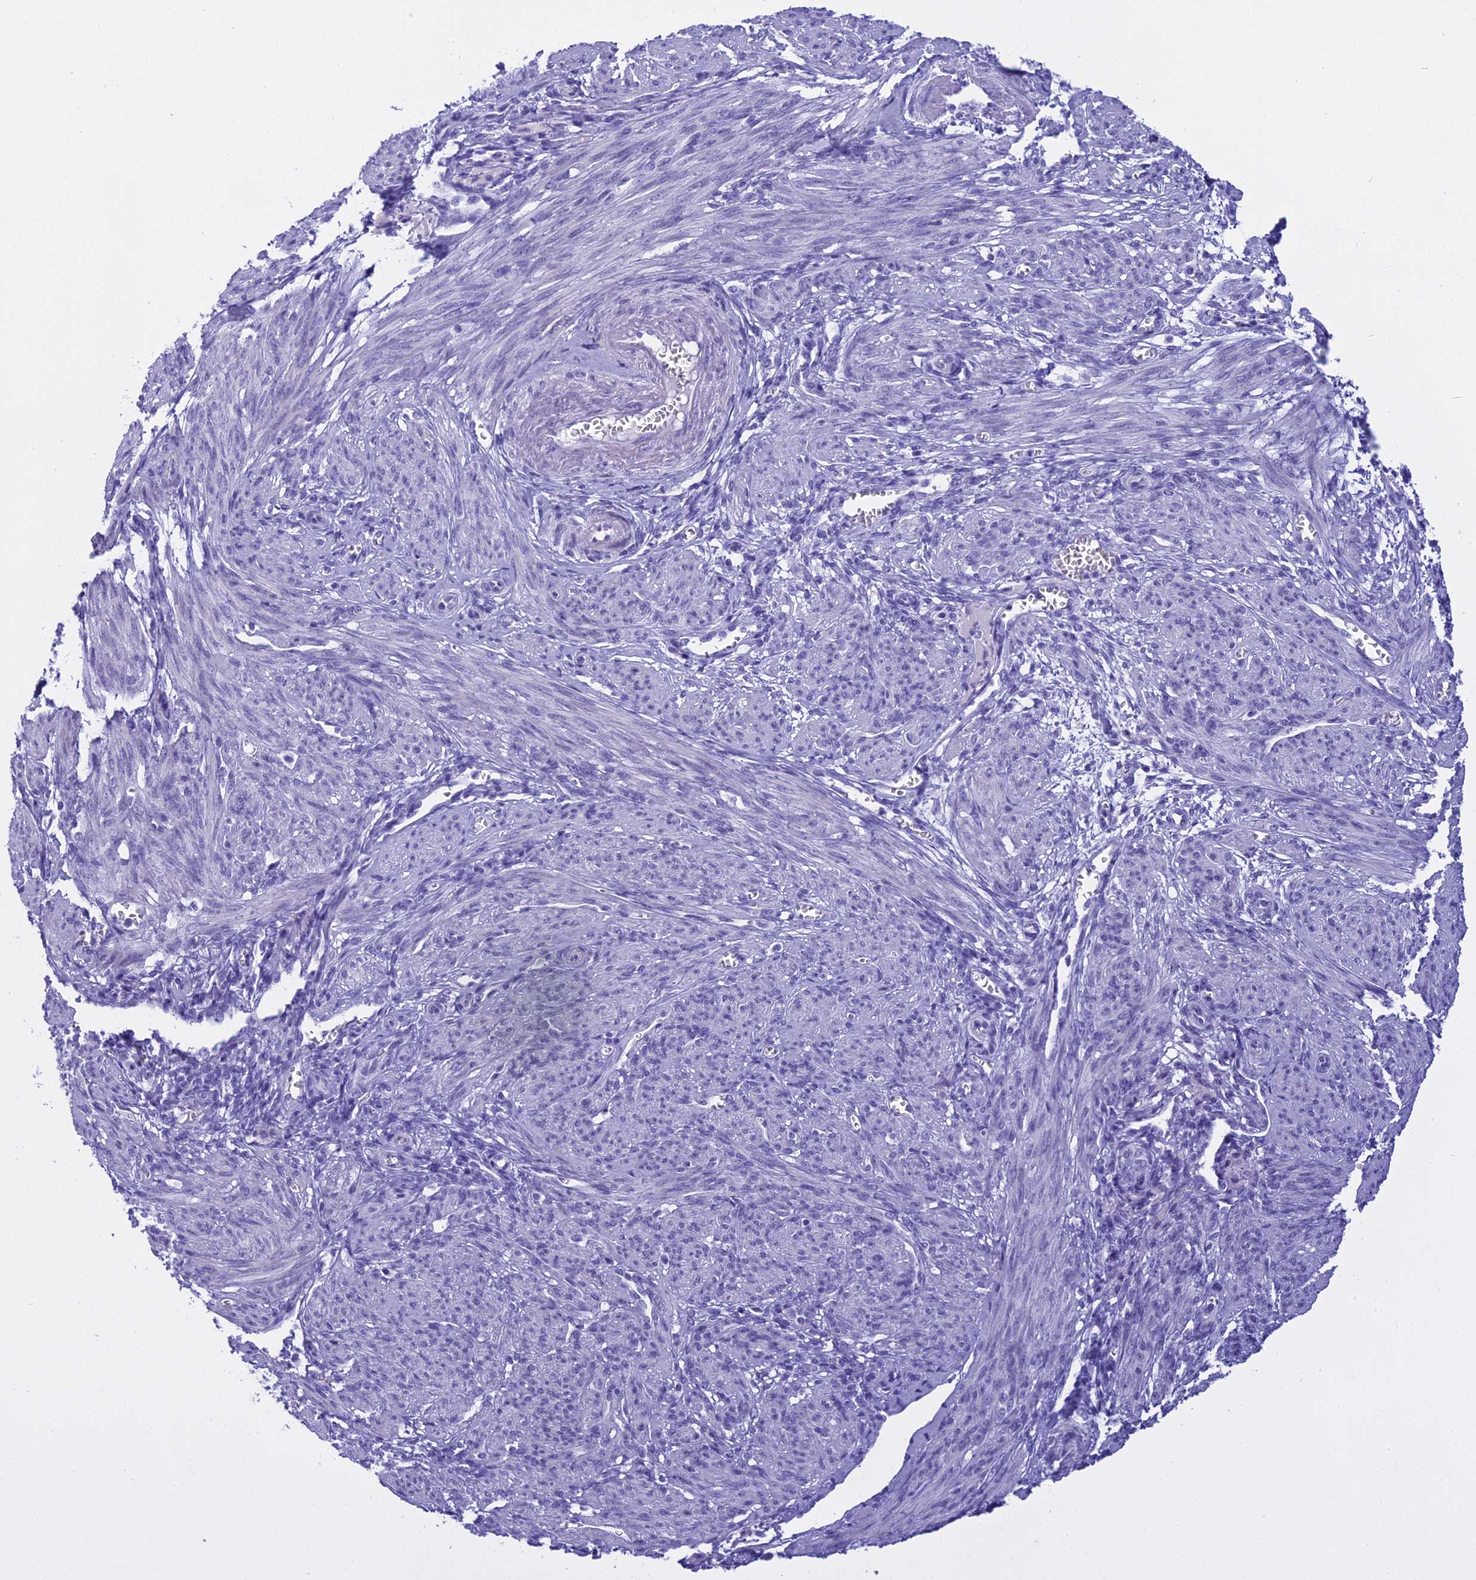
{"staining": {"intensity": "negative", "quantity": "none", "location": "none"}, "tissue": "smooth muscle", "cell_type": "Smooth muscle cells", "image_type": "normal", "snomed": [{"axis": "morphology", "description": "Normal tissue, NOS"}, {"axis": "topography", "description": "Smooth muscle"}], "caption": "Immunohistochemistry of normal smooth muscle exhibits no positivity in smooth muscle cells. (Stains: DAB (3,3'-diaminobenzidine) immunohistochemistry (IHC) with hematoxylin counter stain, Microscopy: brightfield microscopy at high magnification).", "gene": "KCTD14", "patient": {"sex": "female", "age": 39}}